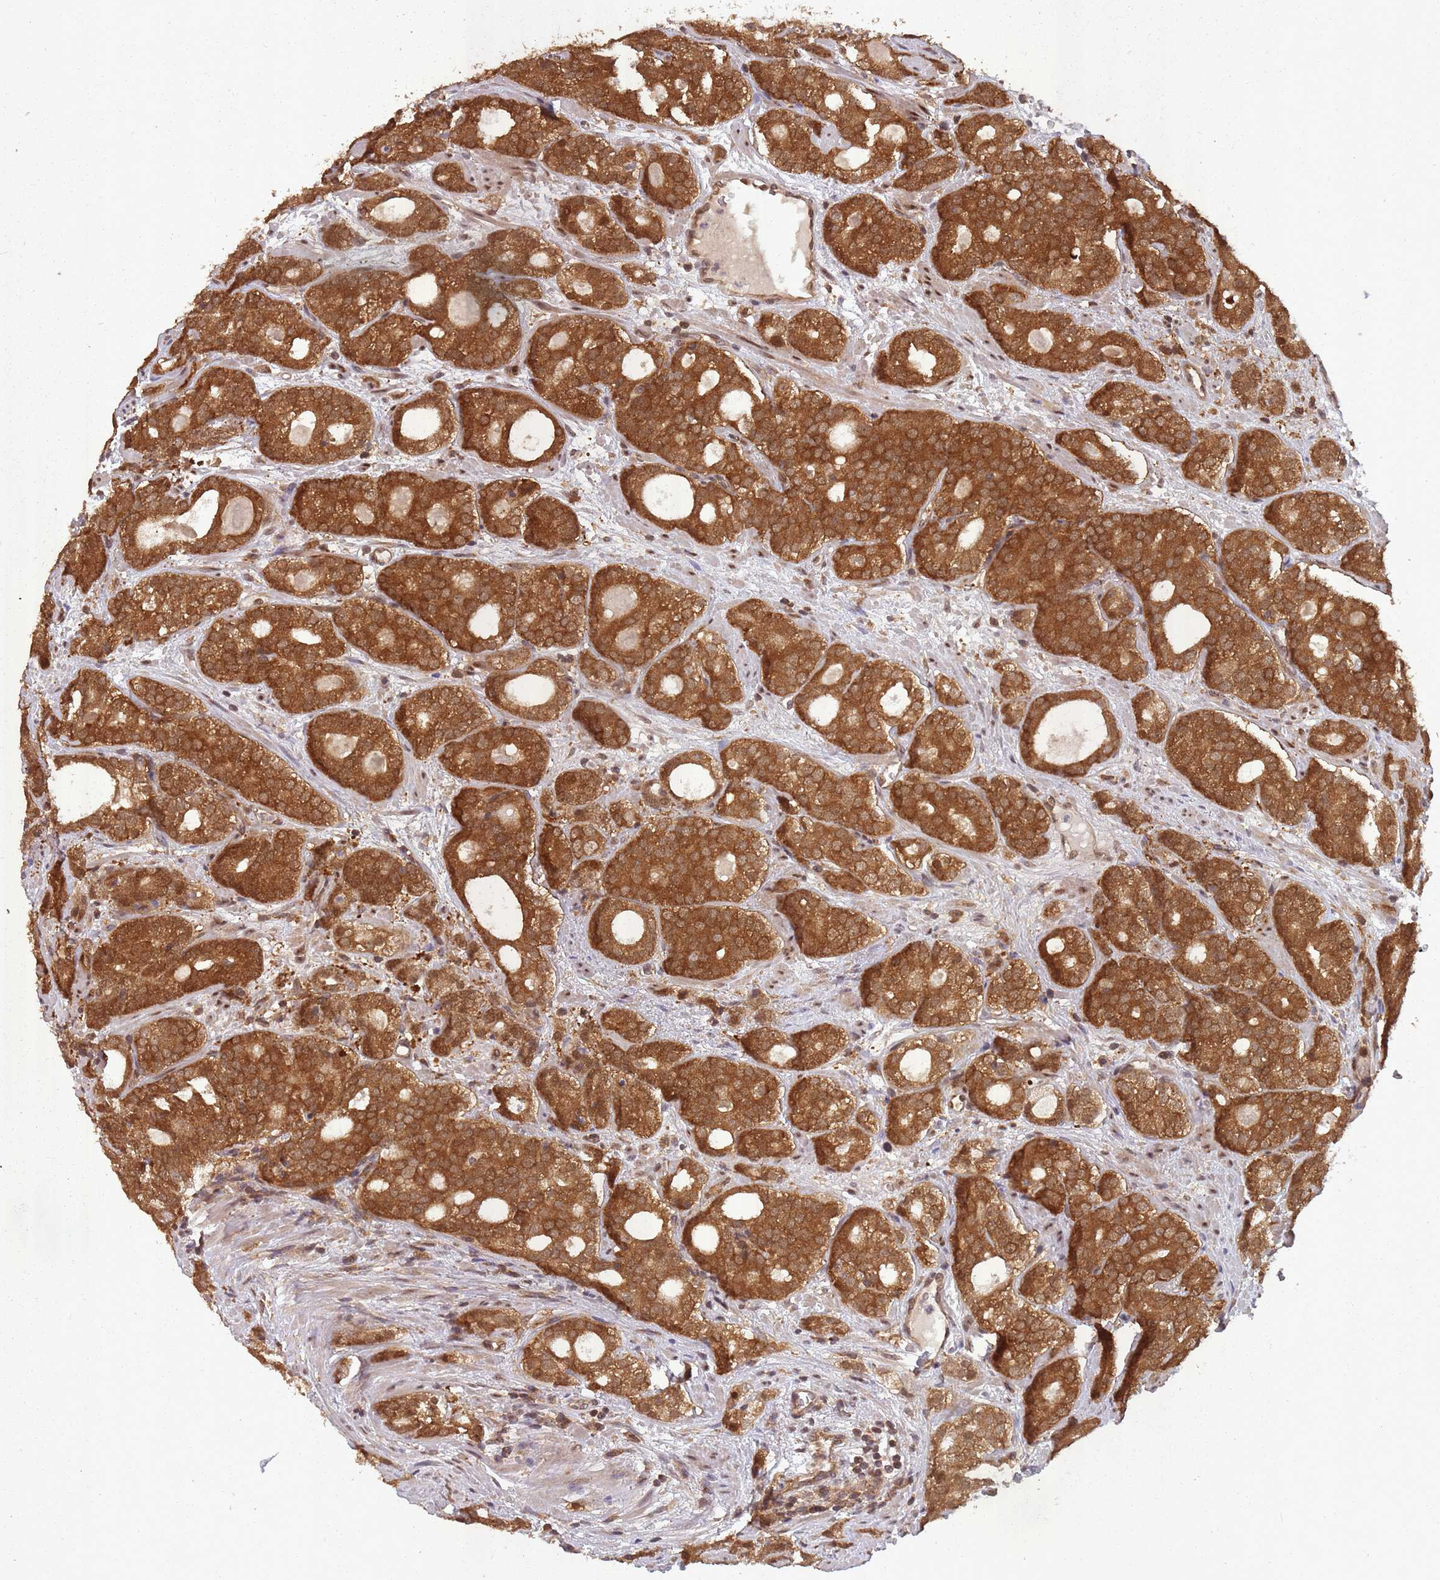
{"staining": {"intensity": "strong", "quantity": ">75%", "location": "cytoplasmic/membranous"}, "tissue": "prostate cancer", "cell_type": "Tumor cells", "image_type": "cancer", "snomed": [{"axis": "morphology", "description": "Adenocarcinoma, High grade"}, {"axis": "topography", "description": "Prostate"}], "caption": "Tumor cells demonstrate high levels of strong cytoplasmic/membranous staining in about >75% of cells in human prostate cancer. The protein of interest is stained brown, and the nuclei are stained in blue (DAB IHC with brightfield microscopy, high magnification).", "gene": "PPP6R3", "patient": {"sex": "male", "age": 64}}